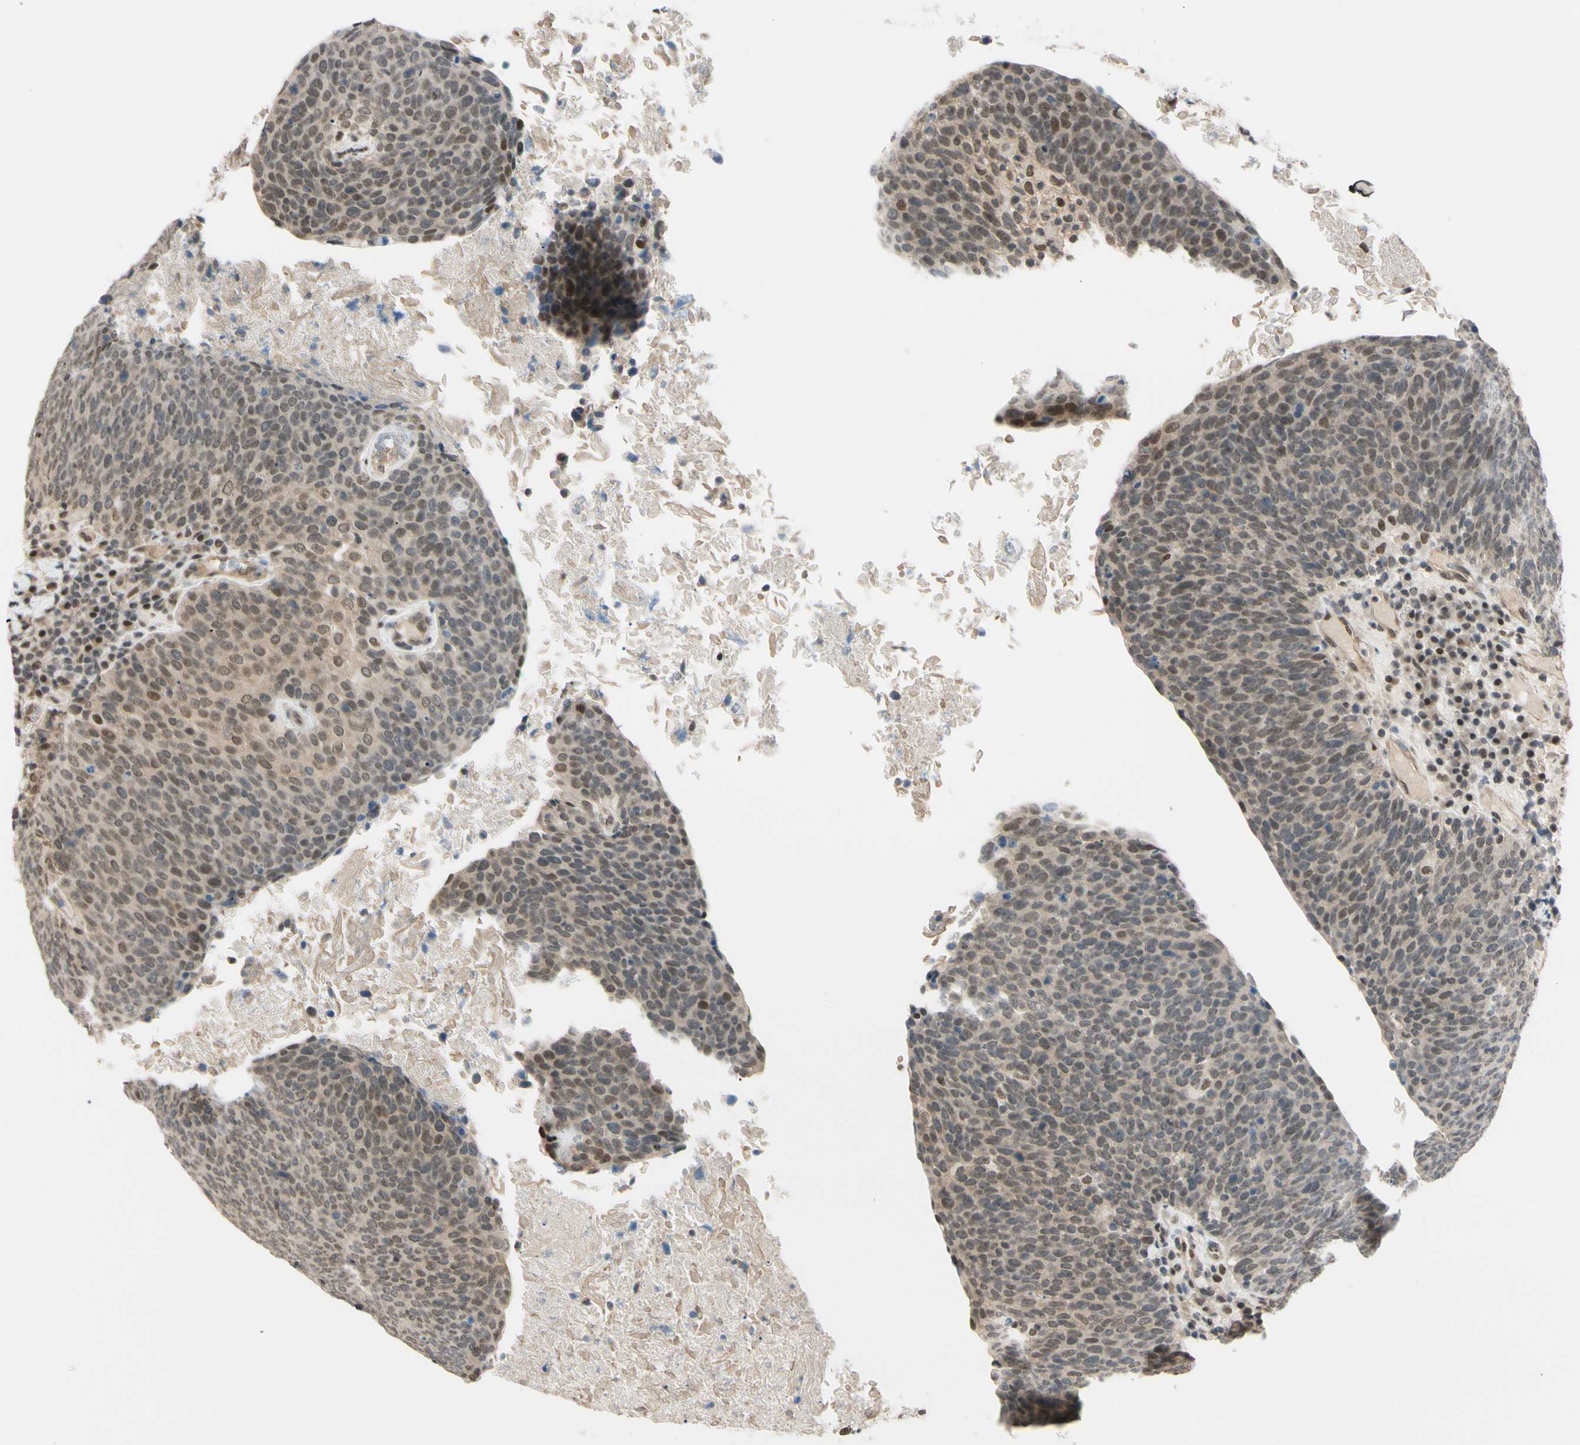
{"staining": {"intensity": "weak", "quantity": "25%-75%", "location": "nuclear"}, "tissue": "head and neck cancer", "cell_type": "Tumor cells", "image_type": "cancer", "snomed": [{"axis": "morphology", "description": "Squamous cell carcinoma, NOS"}, {"axis": "morphology", "description": "Squamous cell carcinoma, metastatic, NOS"}, {"axis": "topography", "description": "Lymph node"}, {"axis": "topography", "description": "Head-Neck"}], "caption": "Head and neck metastatic squamous cell carcinoma stained with DAB (3,3'-diaminobenzidine) IHC displays low levels of weak nuclear positivity in approximately 25%-75% of tumor cells.", "gene": "SUFU", "patient": {"sex": "male", "age": 62}}